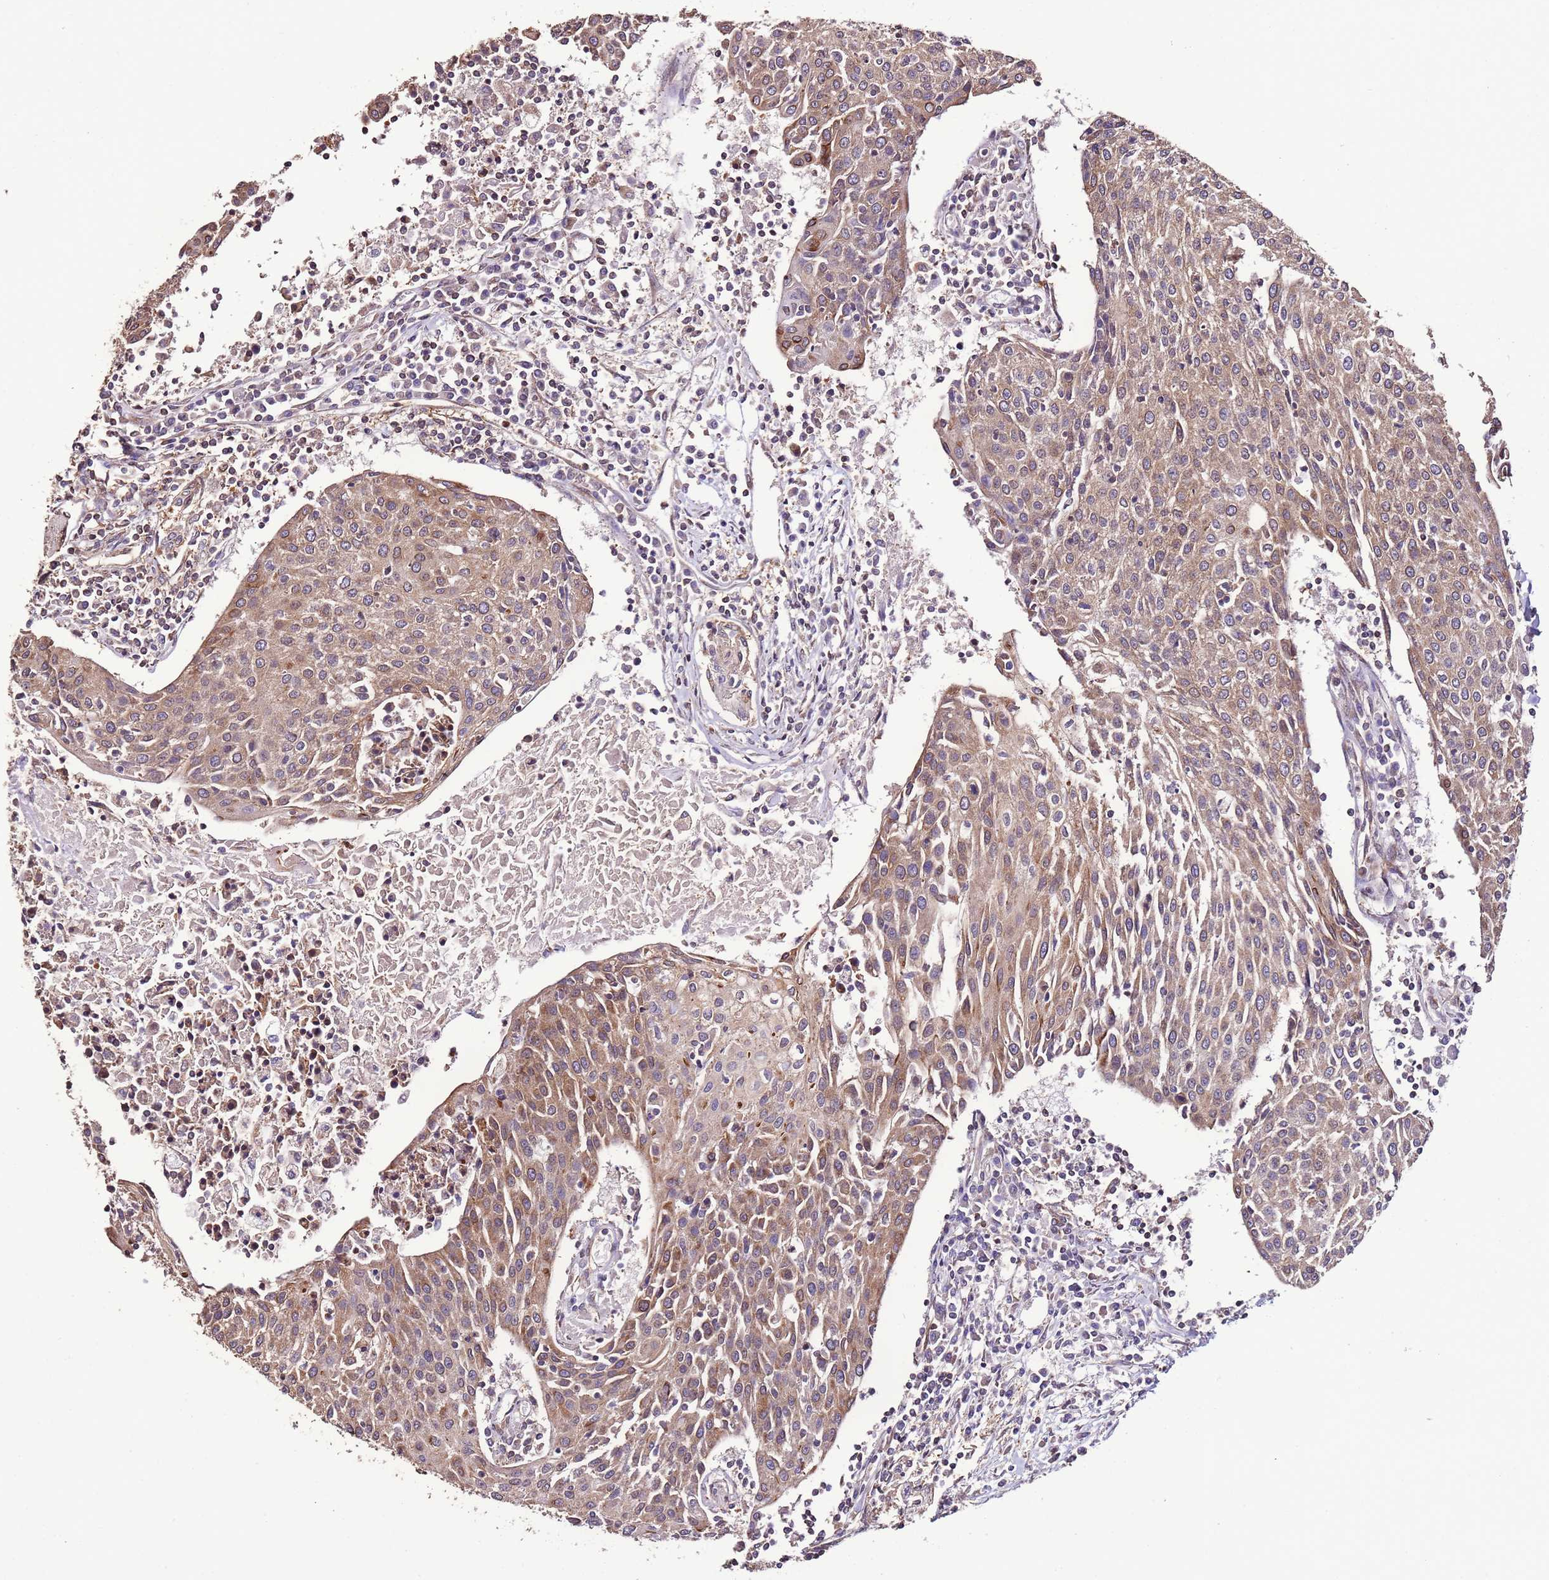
{"staining": {"intensity": "moderate", "quantity": ">75%", "location": "cytoplasmic/membranous"}, "tissue": "urothelial cancer", "cell_type": "Tumor cells", "image_type": "cancer", "snomed": [{"axis": "morphology", "description": "Urothelial carcinoma, High grade"}, {"axis": "topography", "description": "Urinary bladder"}], "caption": "A histopathology image showing moderate cytoplasmic/membranous positivity in approximately >75% of tumor cells in urothelial carcinoma (high-grade), as visualized by brown immunohistochemical staining.", "gene": "SLC41A3", "patient": {"sex": "female", "age": 85}}